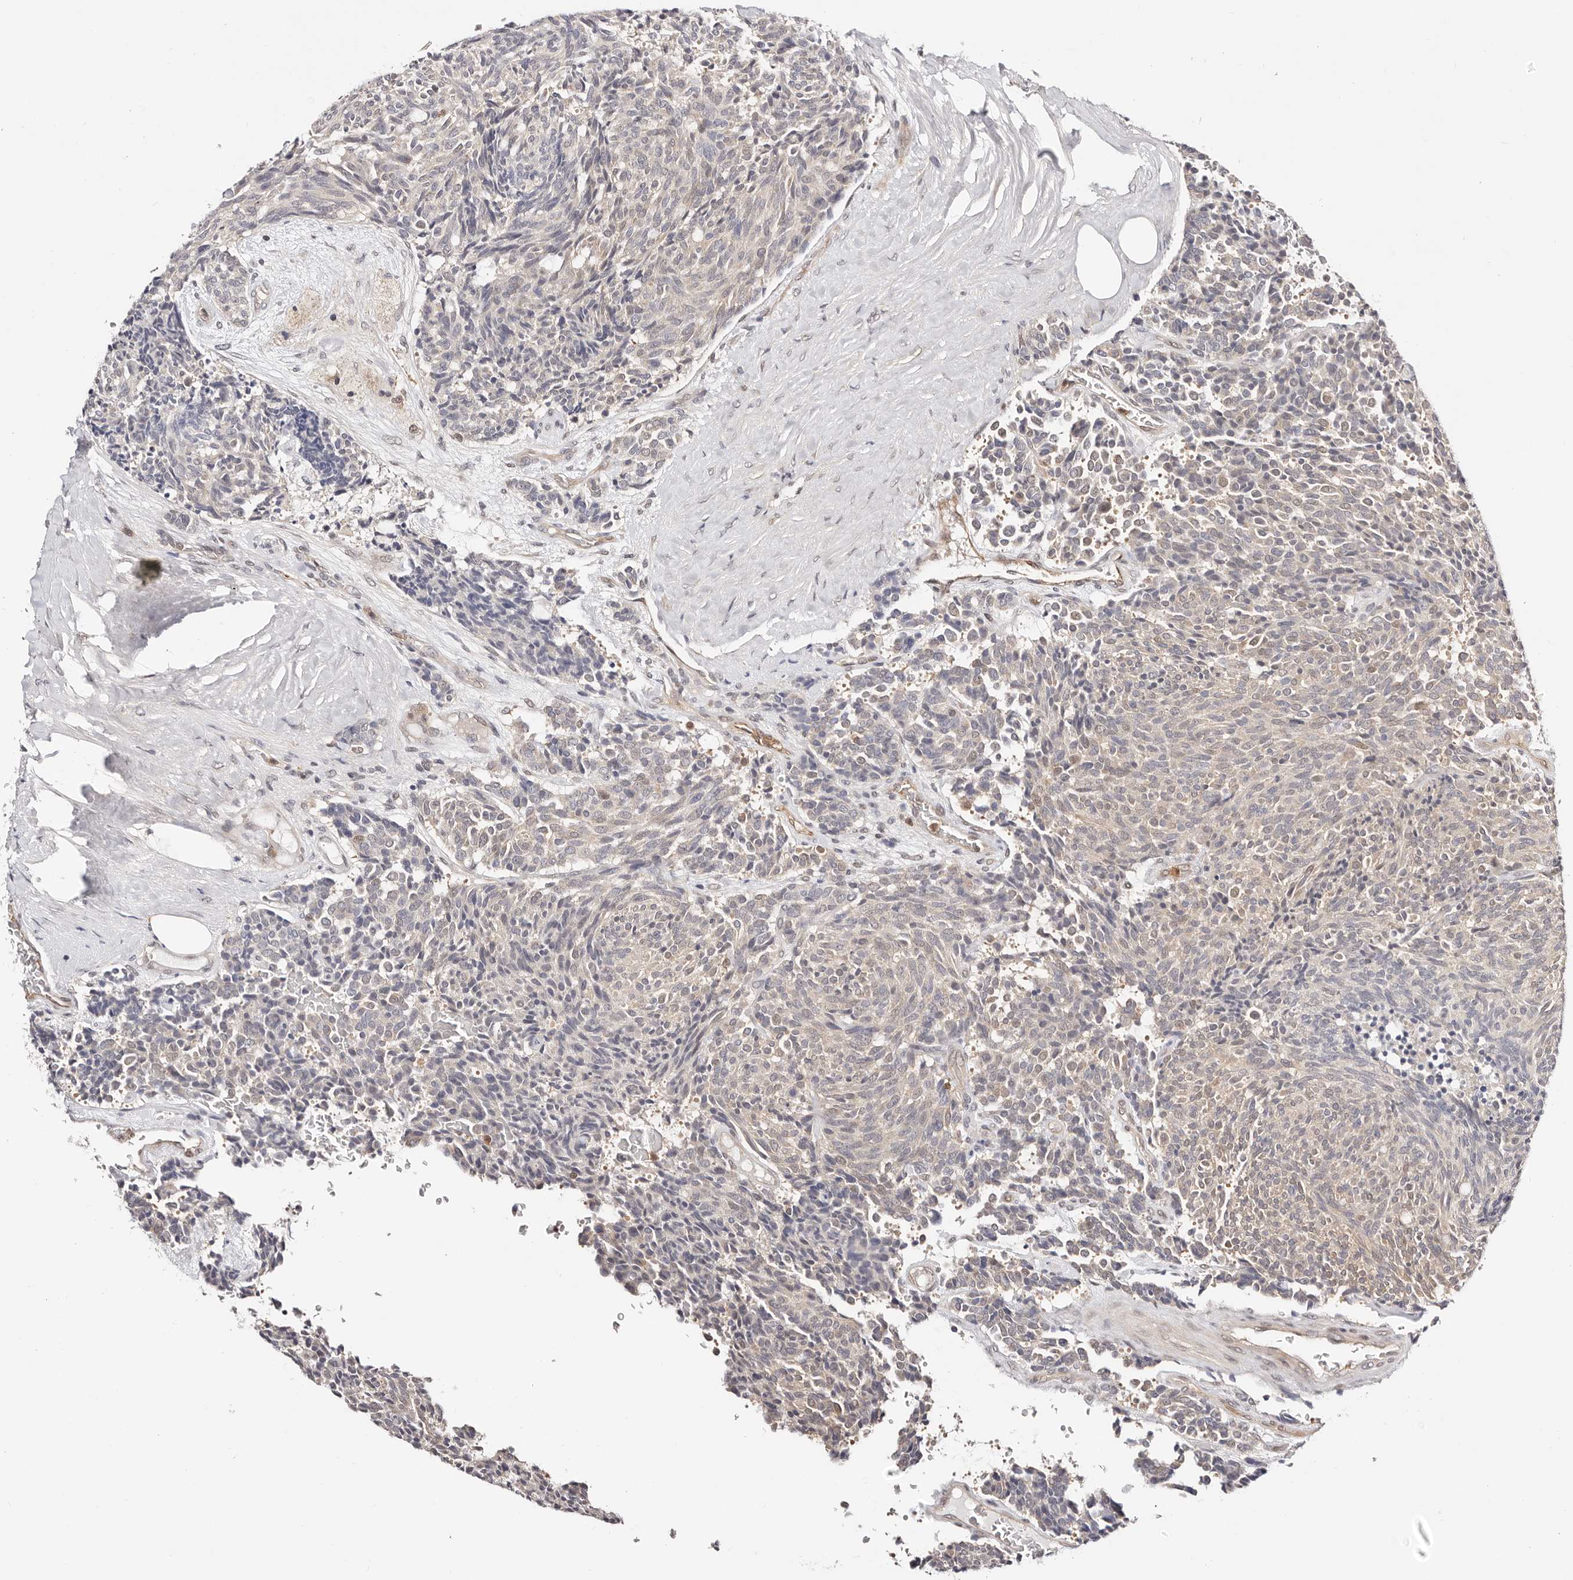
{"staining": {"intensity": "negative", "quantity": "none", "location": "none"}, "tissue": "carcinoid", "cell_type": "Tumor cells", "image_type": "cancer", "snomed": [{"axis": "morphology", "description": "Carcinoid, malignant, NOS"}, {"axis": "topography", "description": "Pancreas"}], "caption": "An immunohistochemistry (IHC) photomicrograph of carcinoid is shown. There is no staining in tumor cells of carcinoid.", "gene": "STAT5A", "patient": {"sex": "female", "age": 54}}